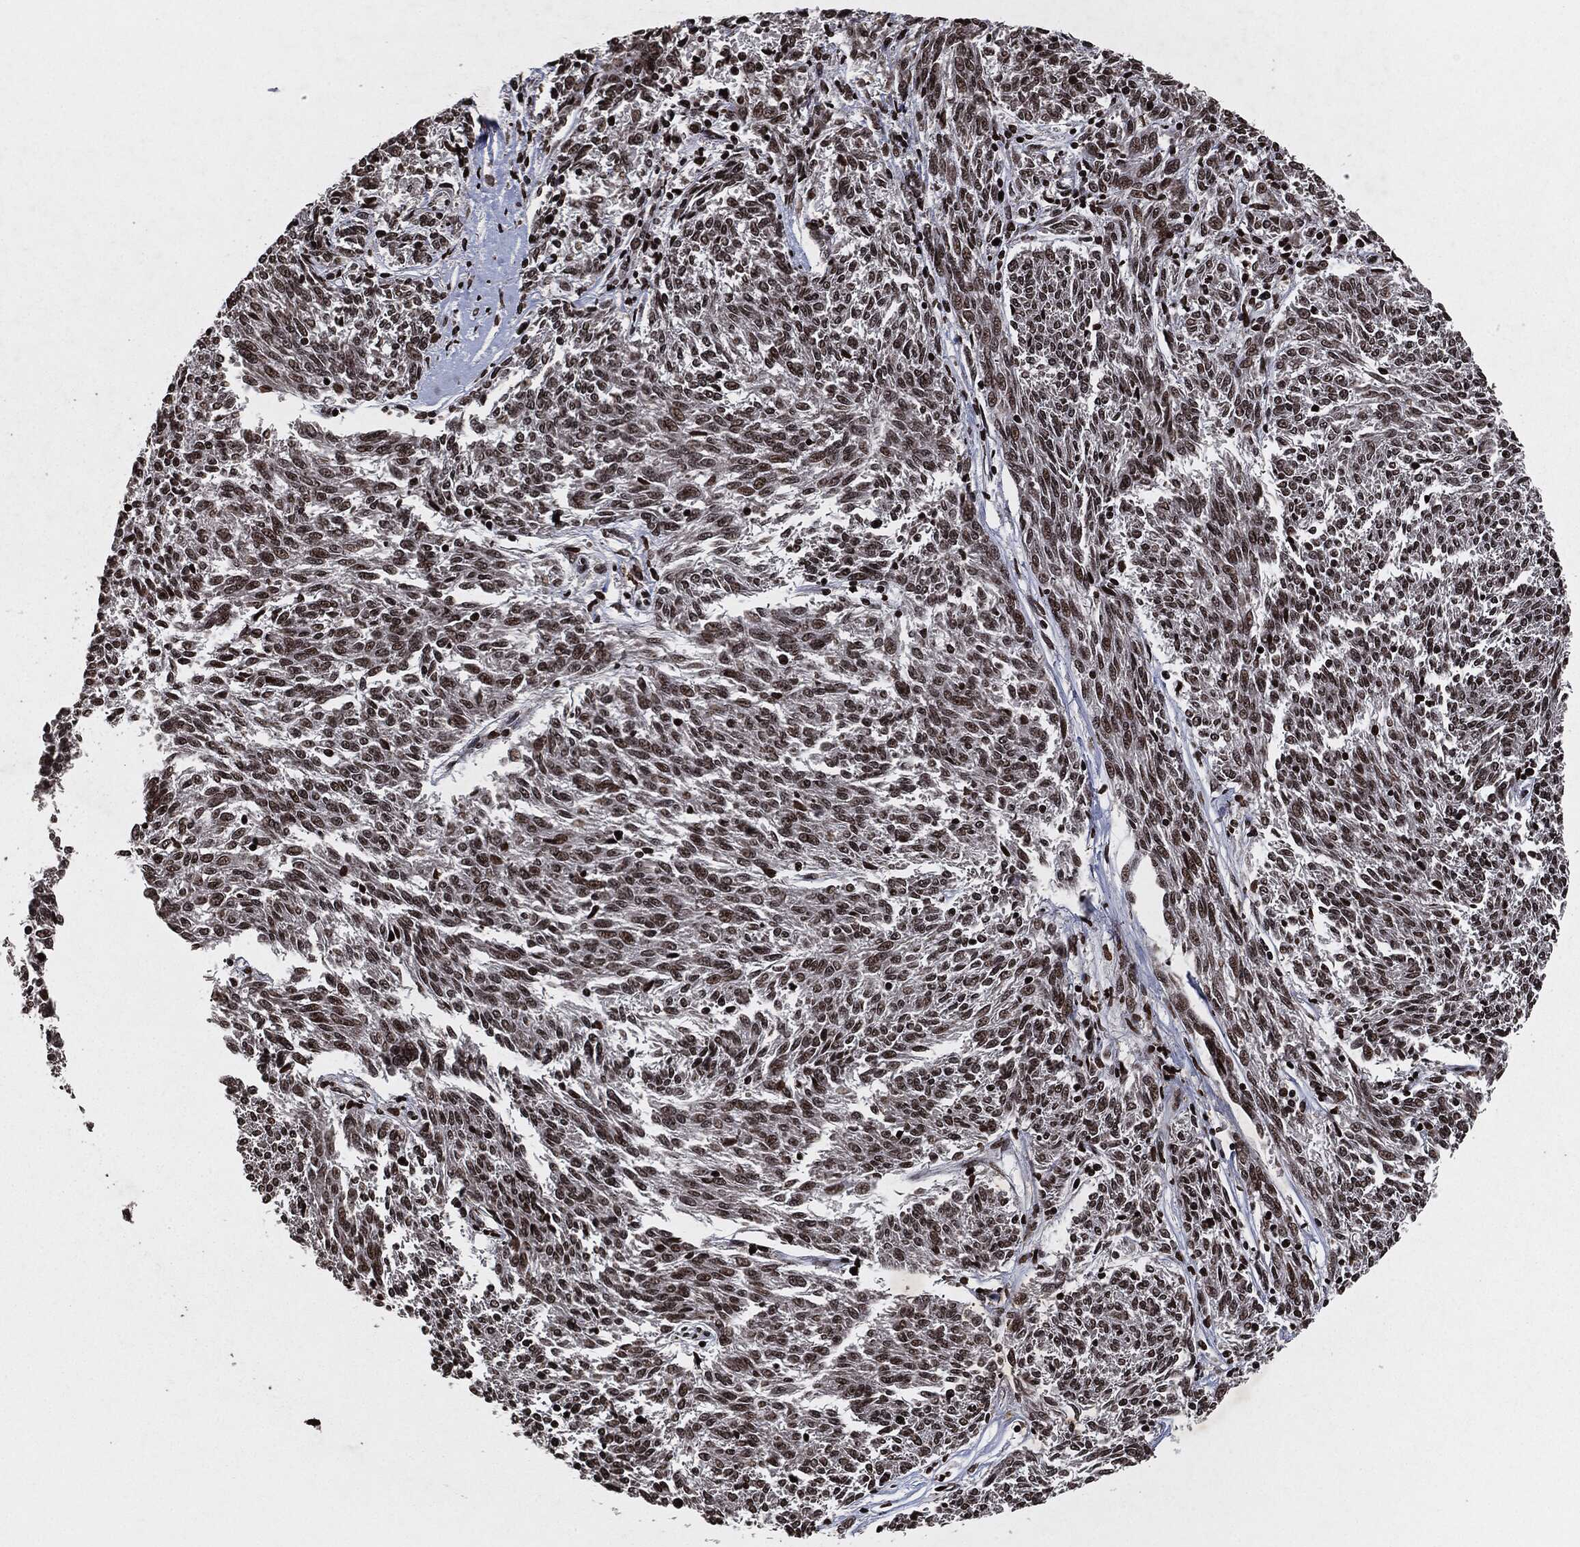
{"staining": {"intensity": "moderate", "quantity": "25%-75%", "location": "nuclear"}, "tissue": "melanoma", "cell_type": "Tumor cells", "image_type": "cancer", "snomed": [{"axis": "morphology", "description": "Malignant melanoma, NOS"}, {"axis": "topography", "description": "Skin"}], "caption": "Immunohistochemical staining of malignant melanoma displays medium levels of moderate nuclear expression in approximately 25%-75% of tumor cells.", "gene": "JUN", "patient": {"sex": "female", "age": 72}}